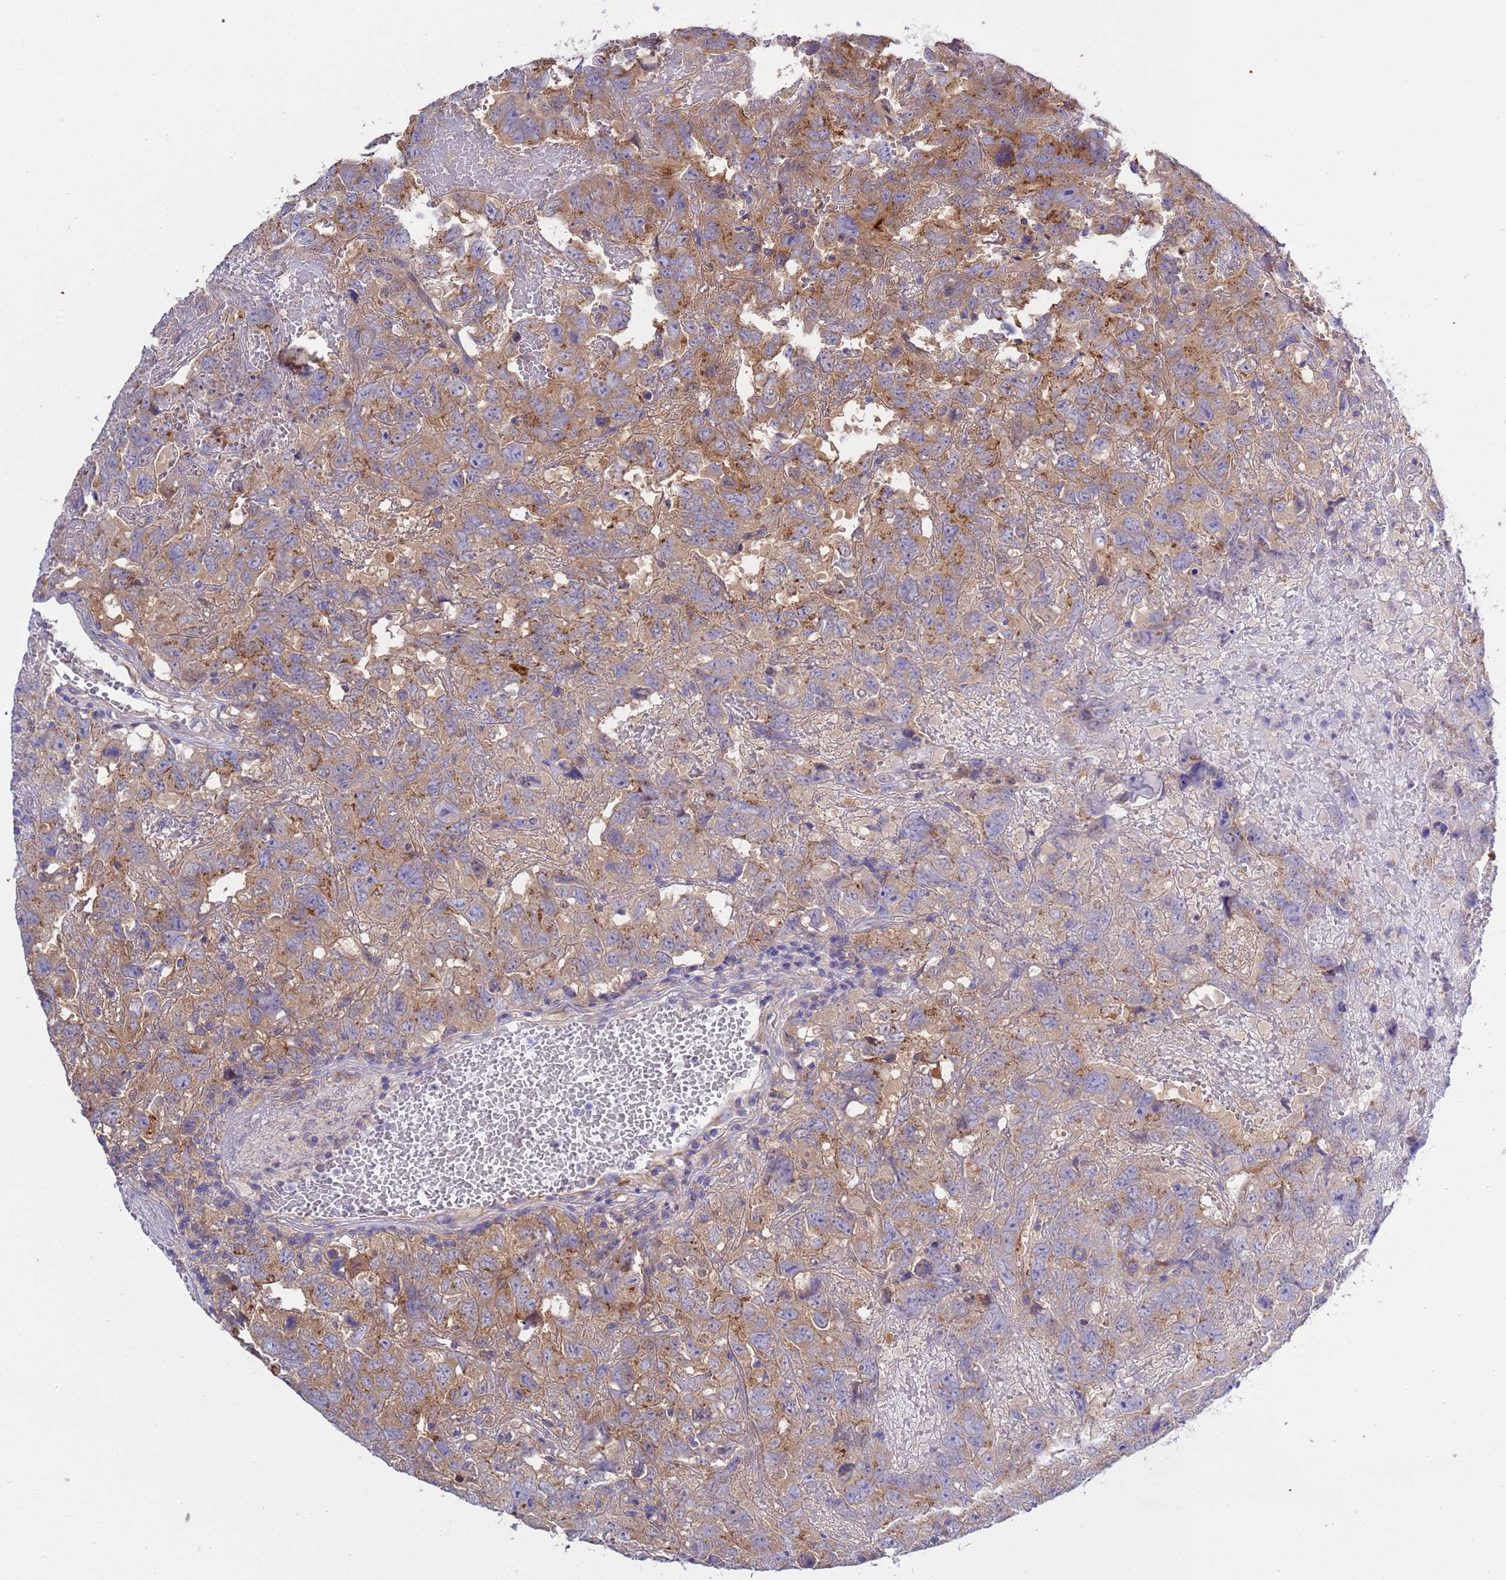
{"staining": {"intensity": "moderate", "quantity": ">75%", "location": "cytoplasmic/membranous"}, "tissue": "testis cancer", "cell_type": "Tumor cells", "image_type": "cancer", "snomed": [{"axis": "morphology", "description": "Carcinoma, Embryonal, NOS"}, {"axis": "topography", "description": "Testis"}], "caption": "Testis embryonal carcinoma tissue exhibits moderate cytoplasmic/membranous positivity in approximately >75% of tumor cells, visualized by immunohistochemistry. The staining is performed using DAB (3,3'-diaminobenzidine) brown chromogen to label protein expression. The nuclei are counter-stained blue using hematoxylin.", "gene": "ANAPC1", "patient": {"sex": "male", "age": 45}}